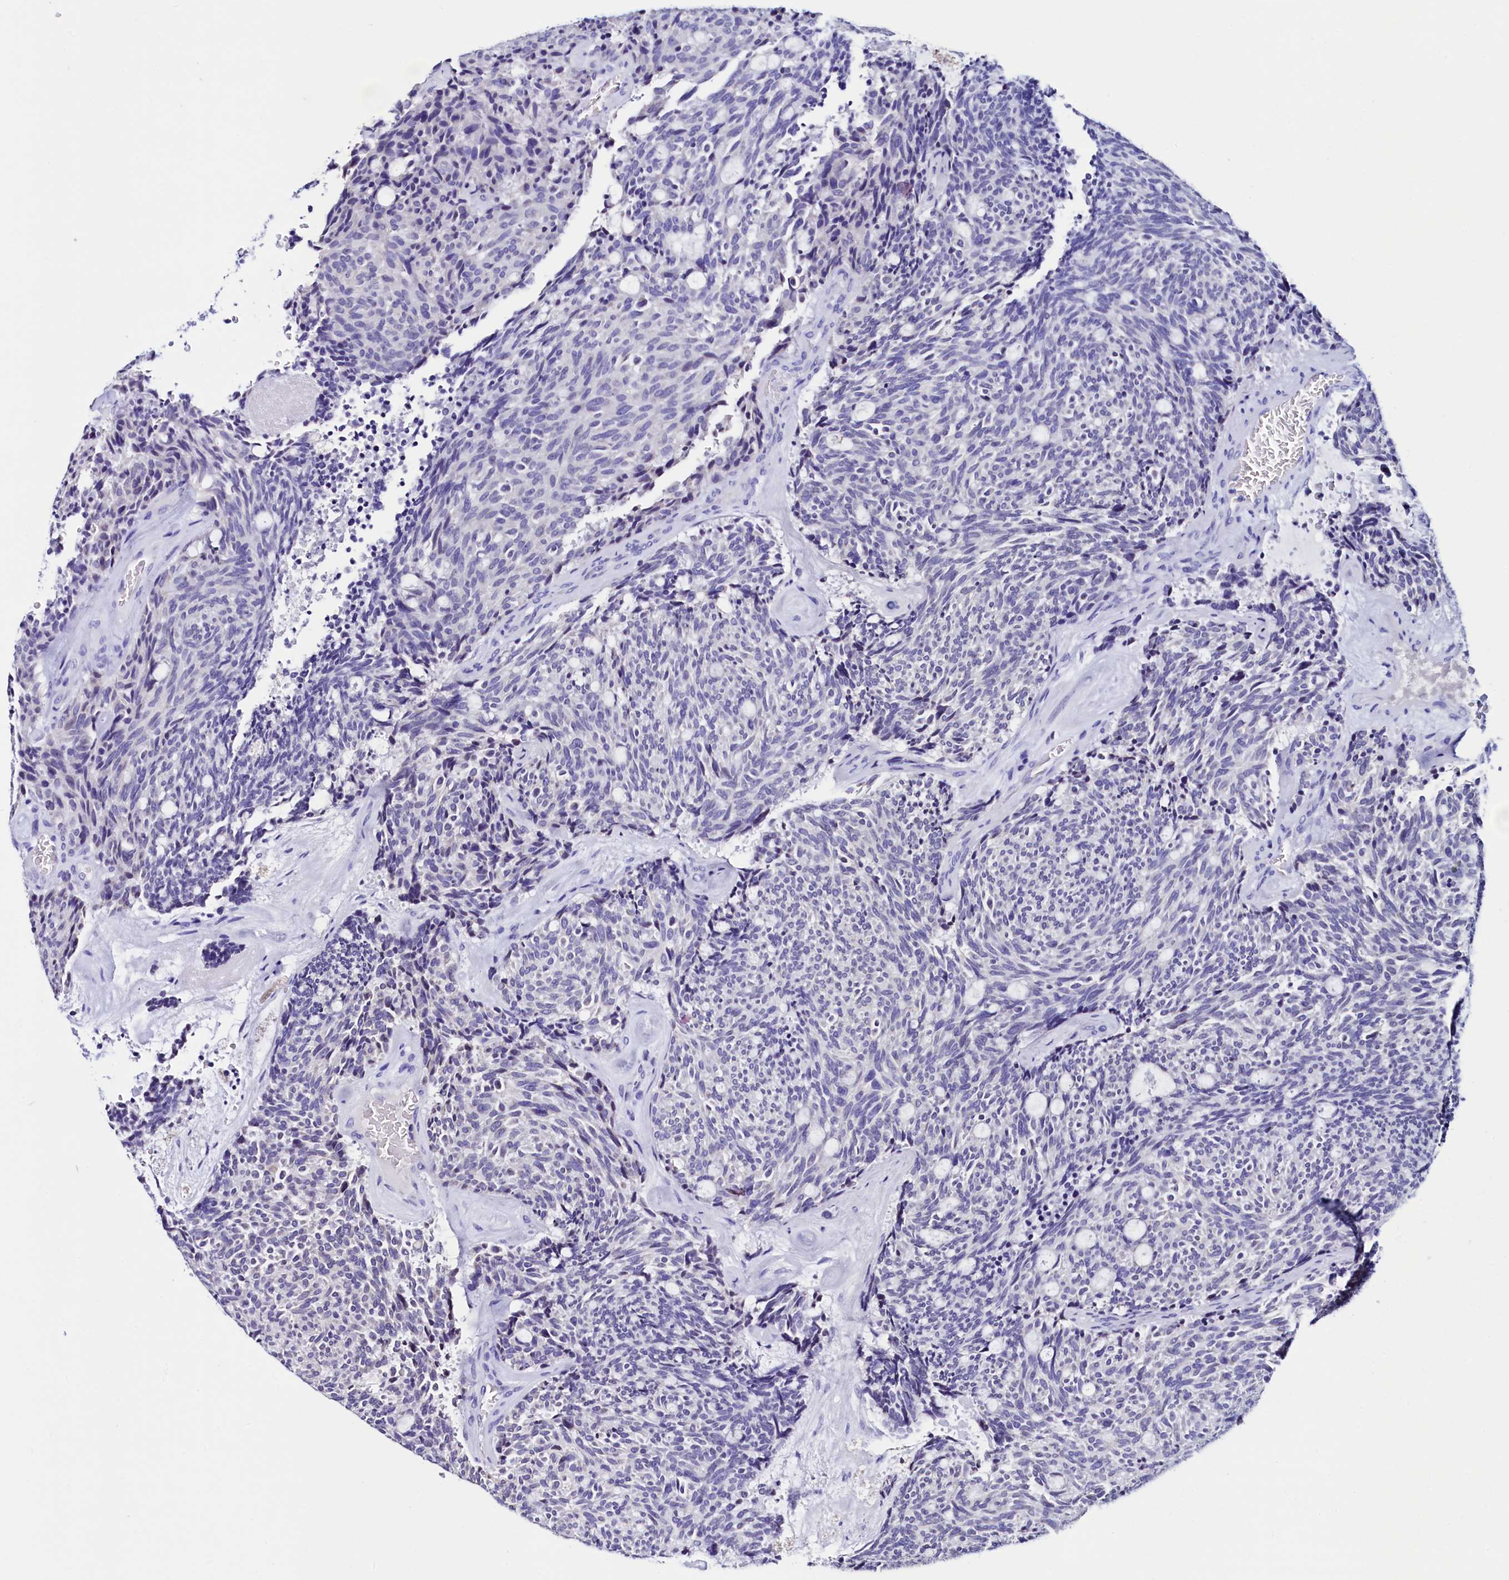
{"staining": {"intensity": "negative", "quantity": "none", "location": "none"}, "tissue": "carcinoid", "cell_type": "Tumor cells", "image_type": "cancer", "snomed": [{"axis": "morphology", "description": "Carcinoid, malignant, NOS"}, {"axis": "topography", "description": "Pancreas"}], "caption": "Tumor cells show no significant positivity in carcinoid (malignant).", "gene": "HAND1", "patient": {"sex": "female", "age": 54}}